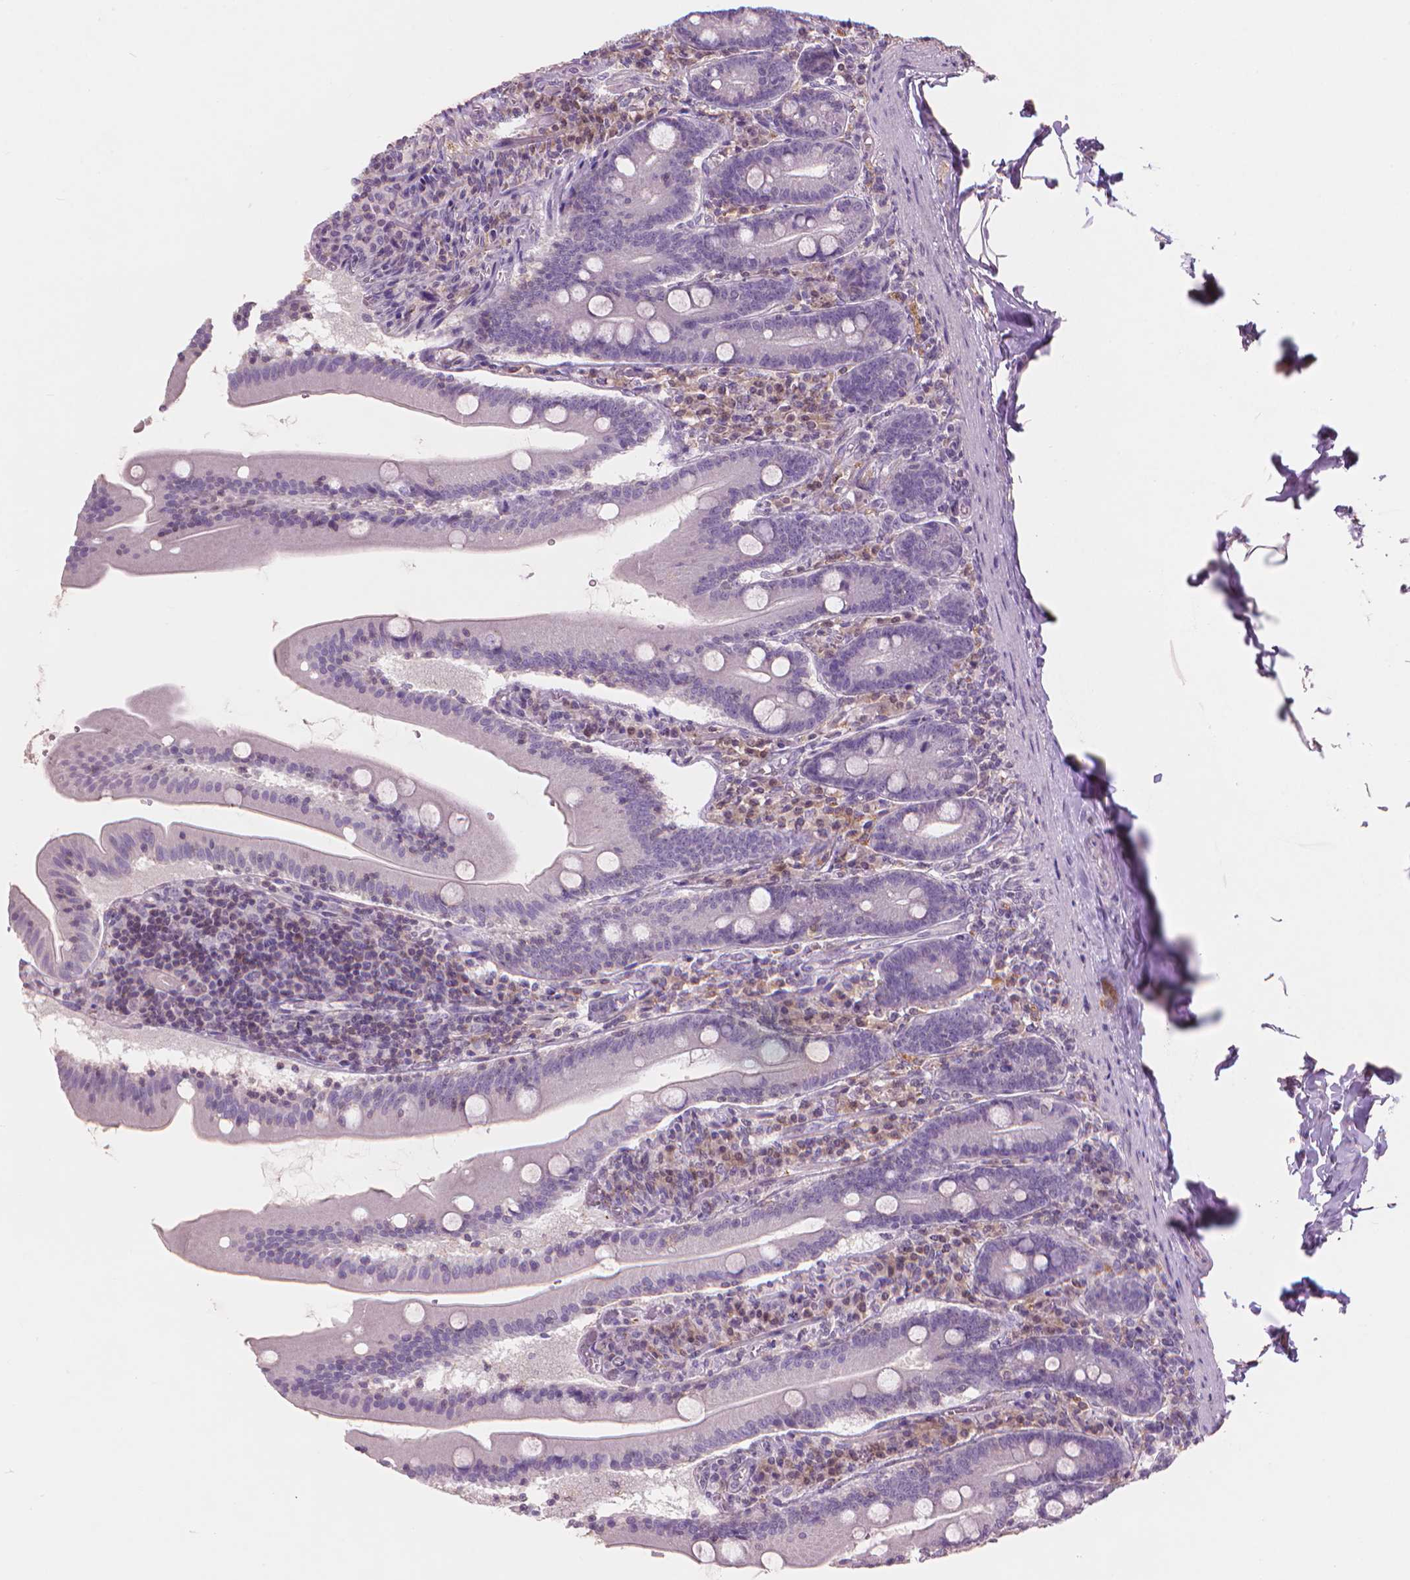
{"staining": {"intensity": "negative", "quantity": "none", "location": "none"}, "tissue": "small intestine", "cell_type": "Glandular cells", "image_type": "normal", "snomed": [{"axis": "morphology", "description": "Normal tissue, NOS"}, {"axis": "topography", "description": "Small intestine"}], "caption": "The image reveals no staining of glandular cells in benign small intestine. (Brightfield microscopy of DAB (3,3'-diaminobenzidine) immunohistochemistry at high magnification).", "gene": "ENO2", "patient": {"sex": "male", "age": 37}}